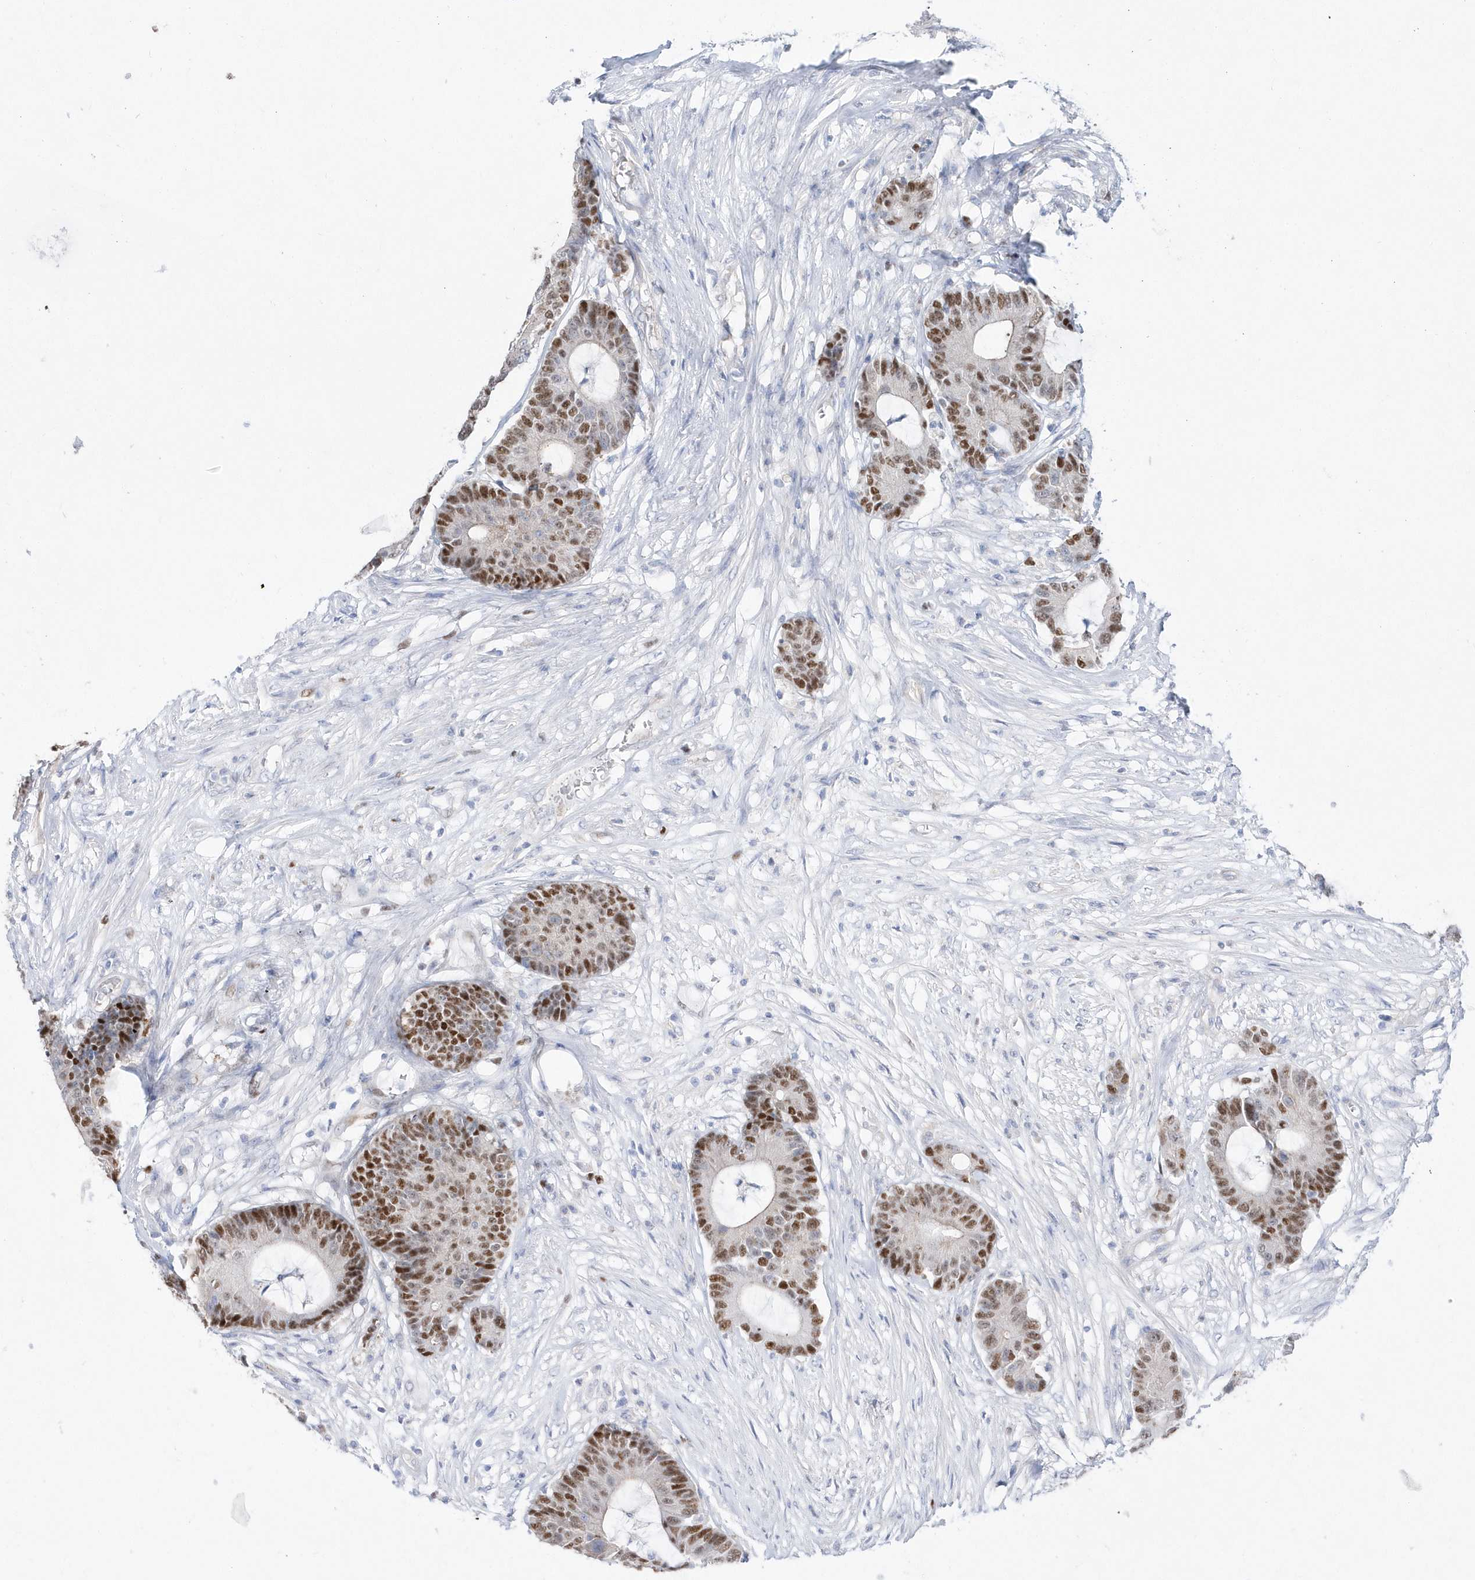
{"staining": {"intensity": "moderate", "quantity": ">75%", "location": "nuclear"}, "tissue": "colorectal cancer", "cell_type": "Tumor cells", "image_type": "cancer", "snomed": [{"axis": "morphology", "description": "Adenocarcinoma, NOS"}, {"axis": "topography", "description": "Colon"}], "caption": "A brown stain labels moderate nuclear staining of a protein in human adenocarcinoma (colorectal) tumor cells.", "gene": "TMCO6", "patient": {"sex": "female", "age": 84}}